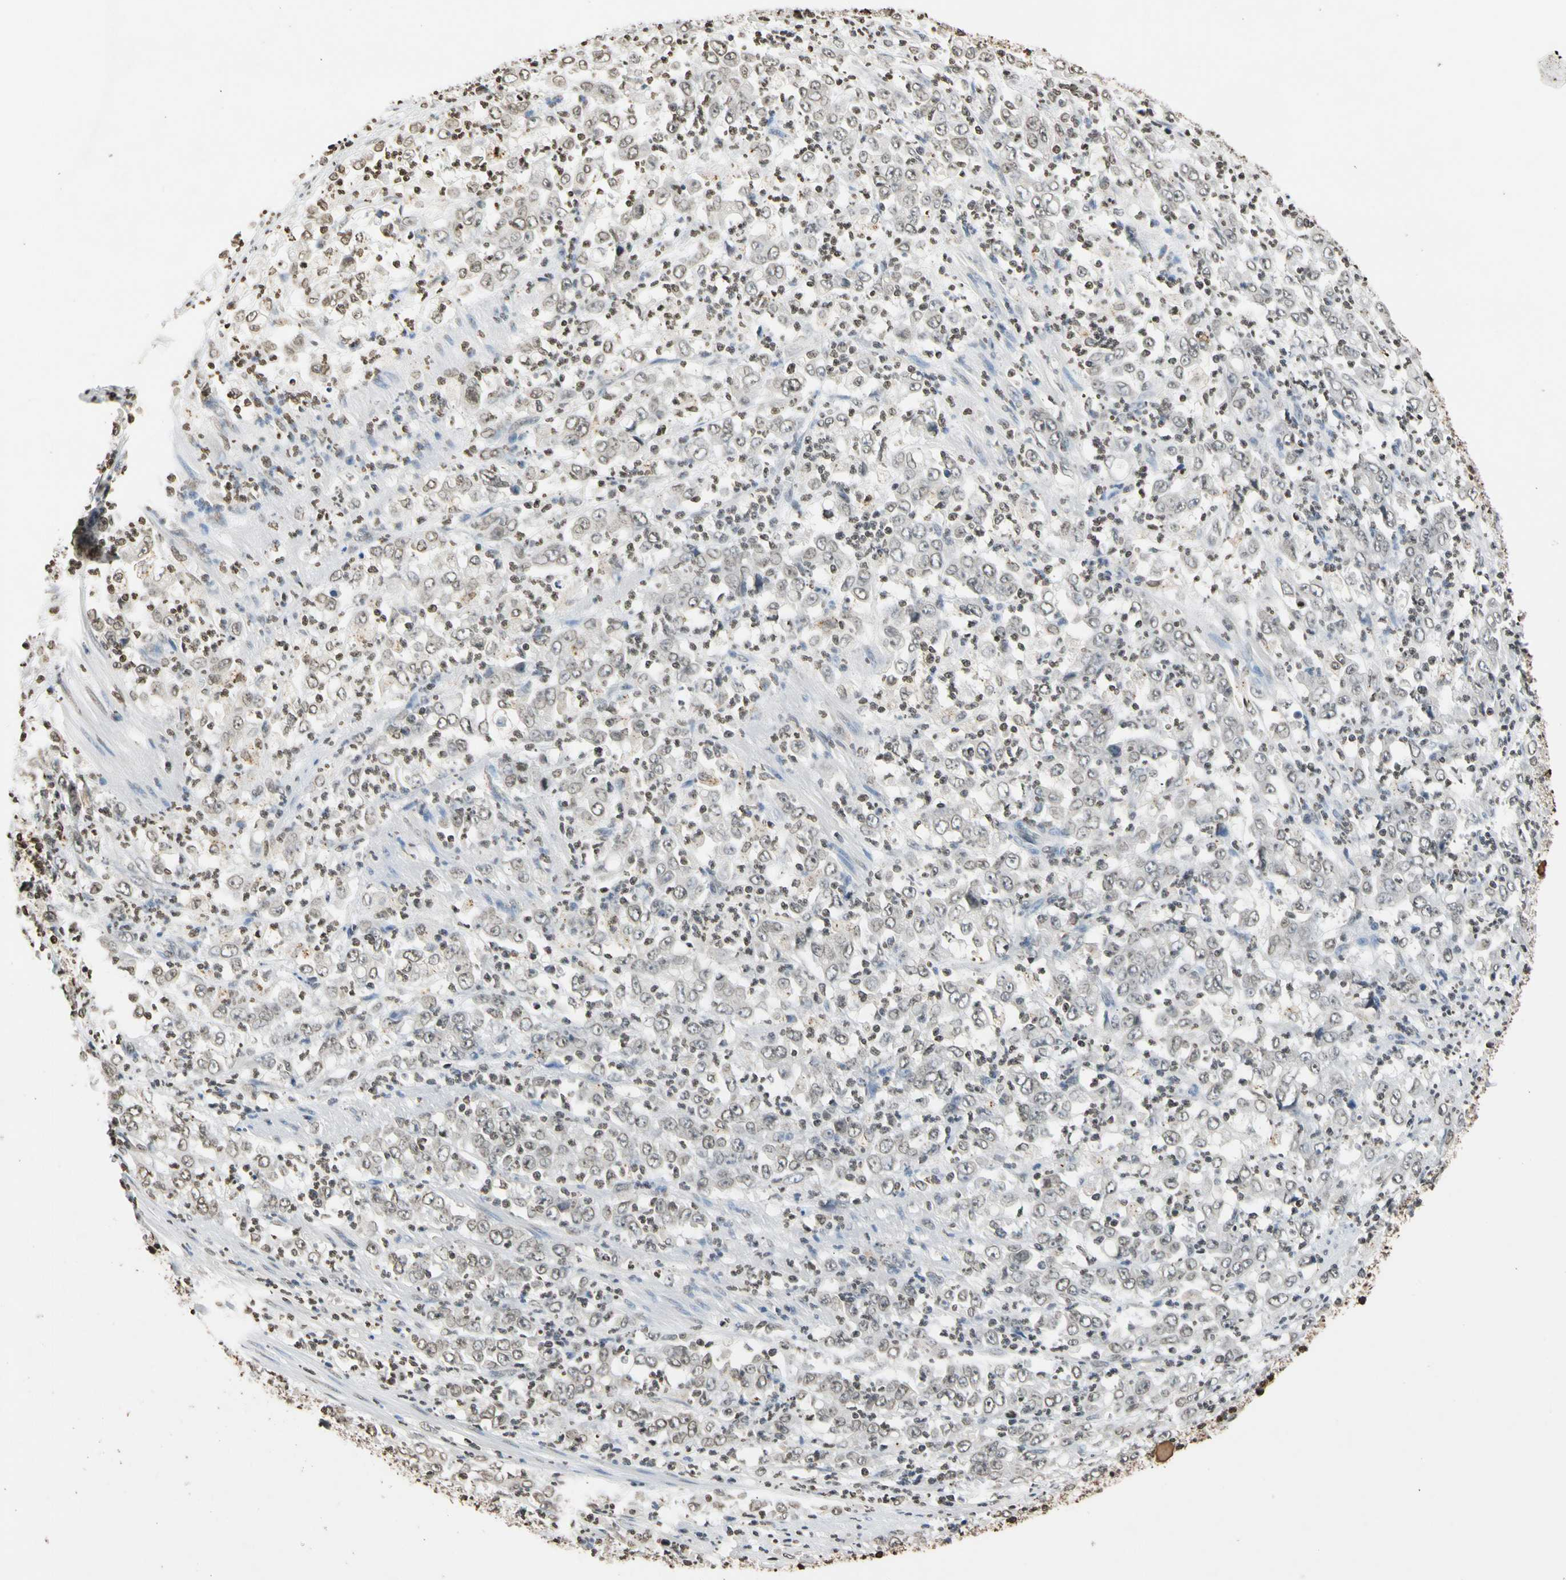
{"staining": {"intensity": "negative", "quantity": "none", "location": "none"}, "tissue": "stomach cancer", "cell_type": "Tumor cells", "image_type": "cancer", "snomed": [{"axis": "morphology", "description": "Adenocarcinoma, NOS"}, {"axis": "topography", "description": "Stomach, lower"}], "caption": "Tumor cells are negative for protein expression in human adenocarcinoma (stomach).", "gene": "GPX4", "patient": {"sex": "female", "age": 71}}